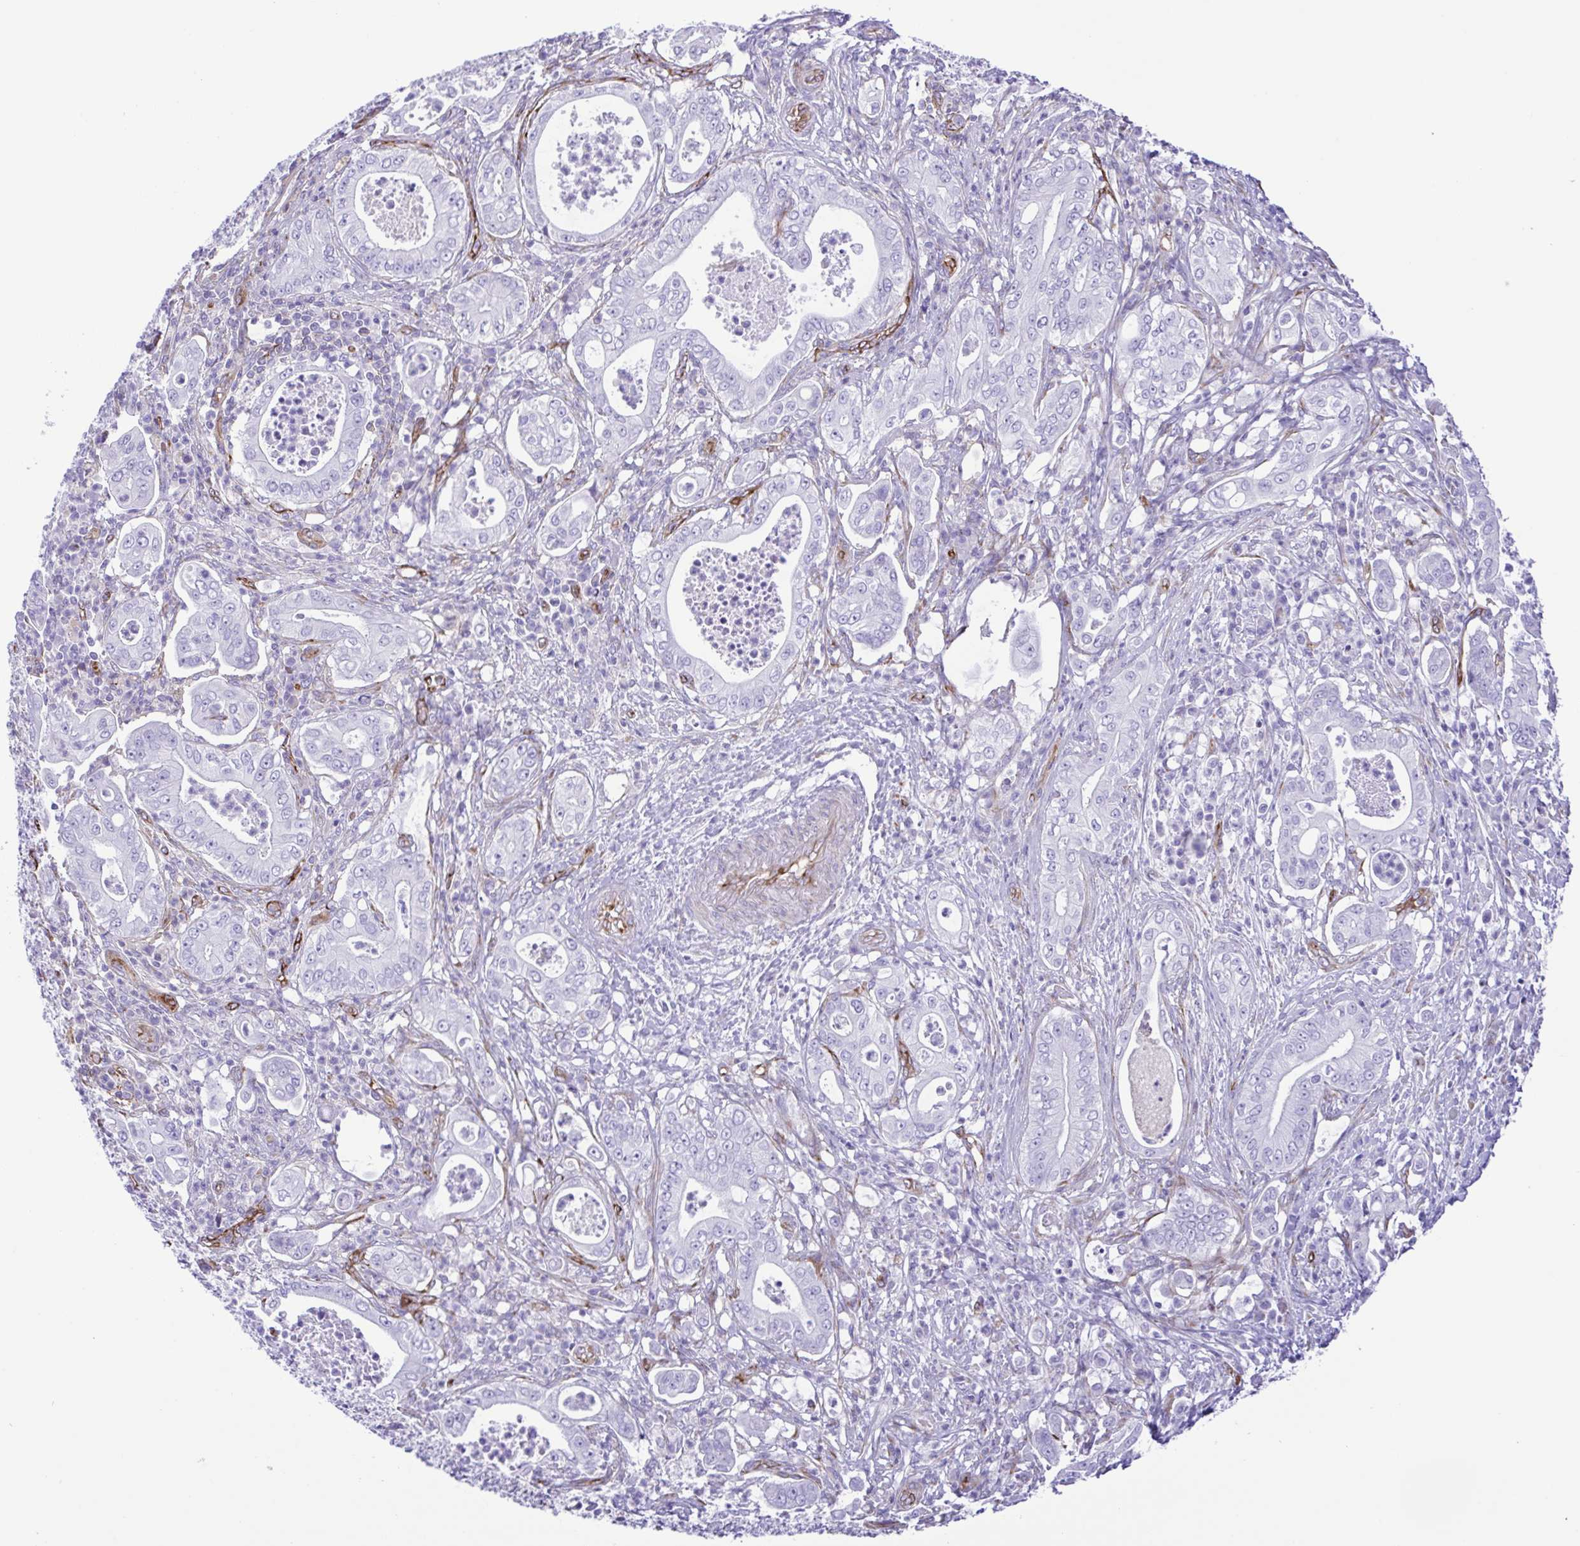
{"staining": {"intensity": "negative", "quantity": "none", "location": "none"}, "tissue": "pancreatic cancer", "cell_type": "Tumor cells", "image_type": "cancer", "snomed": [{"axis": "morphology", "description": "Adenocarcinoma, NOS"}, {"axis": "topography", "description": "Pancreas"}], "caption": "Tumor cells are negative for protein expression in human pancreatic adenocarcinoma.", "gene": "FLT1", "patient": {"sex": "male", "age": 71}}